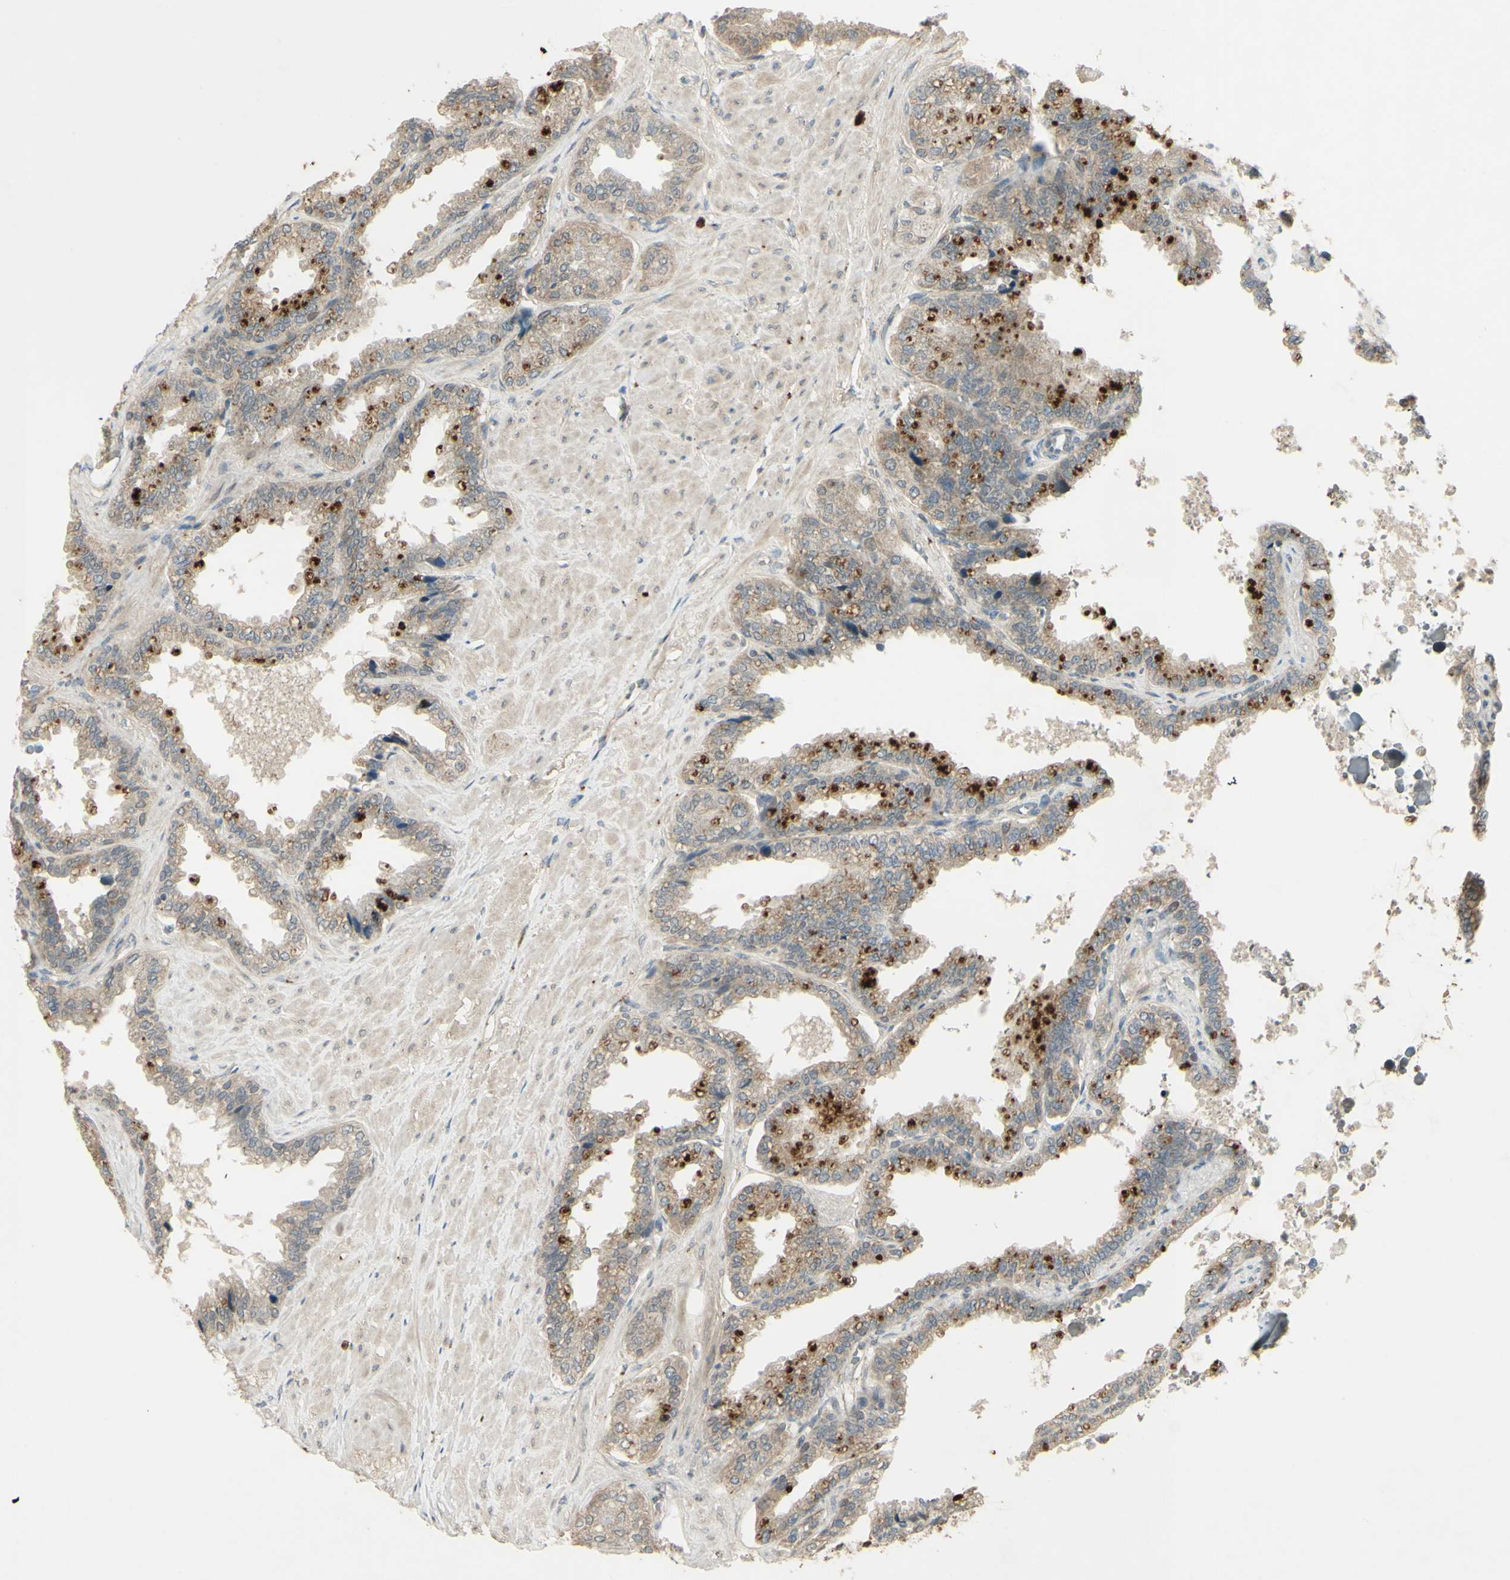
{"staining": {"intensity": "moderate", "quantity": "25%-75%", "location": "cytoplasmic/membranous"}, "tissue": "seminal vesicle", "cell_type": "Glandular cells", "image_type": "normal", "snomed": [{"axis": "morphology", "description": "Normal tissue, NOS"}, {"axis": "topography", "description": "Seminal veicle"}], "caption": "Immunohistochemistry (IHC) micrograph of unremarkable human seminal vesicle stained for a protein (brown), which shows medium levels of moderate cytoplasmic/membranous expression in about 25%-75% of glandular cells.", "gene": "RAD18", "patient": {"sex": "male", "age": 46}}